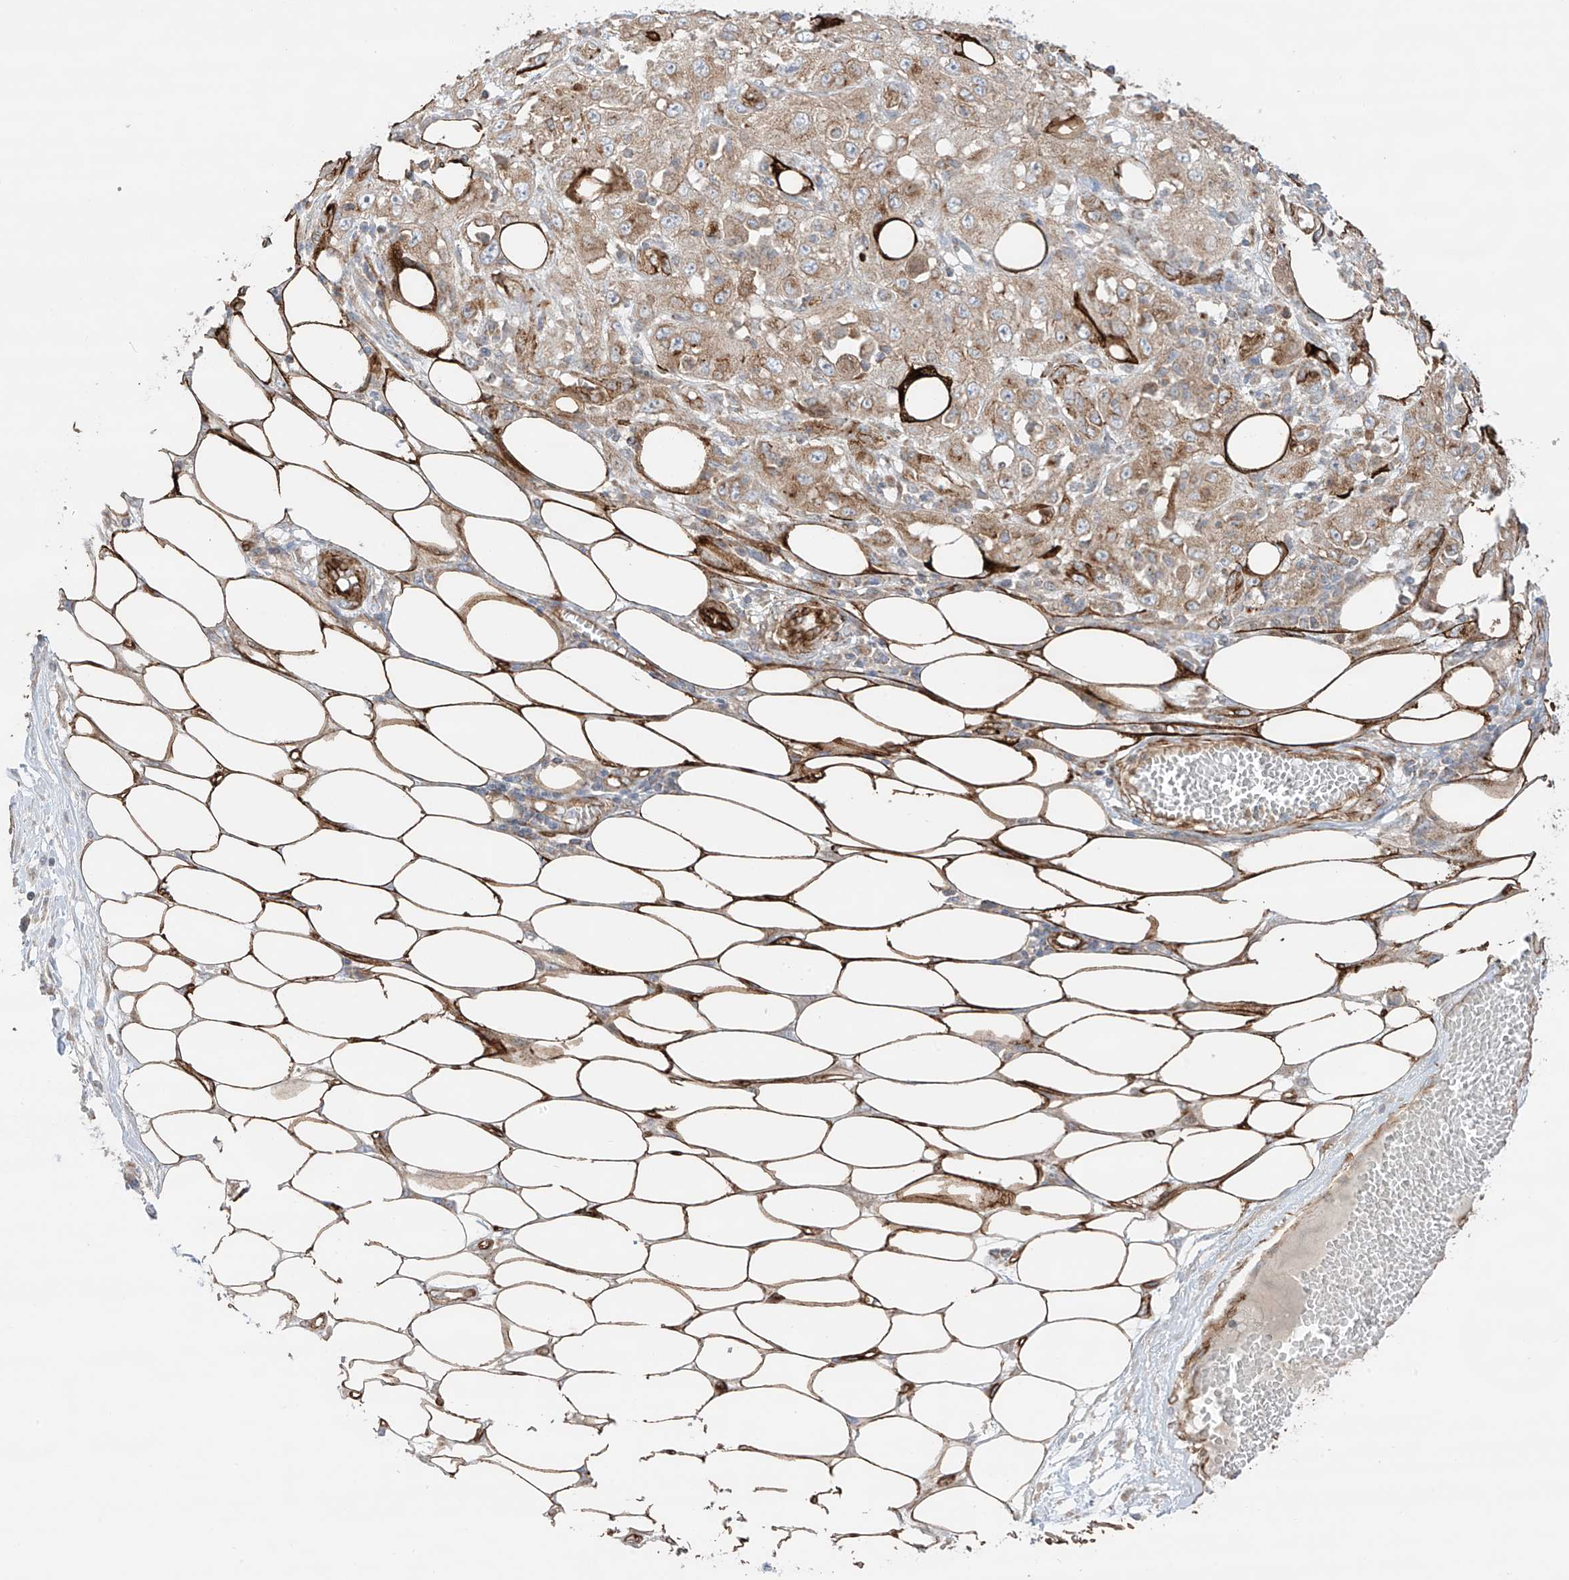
{"staining": {"intensity": "moderate", "quantity": ">75%", "location": "cytoplasmic/membranous"}, "tissue": "skin cancer", "cell_type": "Tumor cells", "image_type": "cancer", "snomed": [{"axis": "morphology", "description": "Squamous cell carcinoma, NOS"}, {"axis": "morphology", "description": "Squamous cell carcinoma, metastatic, NOS"}, {"axis": "topography", "description": "Skin"}, {"axis": "topography", "description": "Lymph node"}], "caption": "This photomicrograph exhibits IHC staining of skin cancer, with medium moderate cytoplasmic/membranous staining in approximately >75% of tumor cells.", "gene": "ABCB7", "patient": {"sex": "male", "age": 75}}